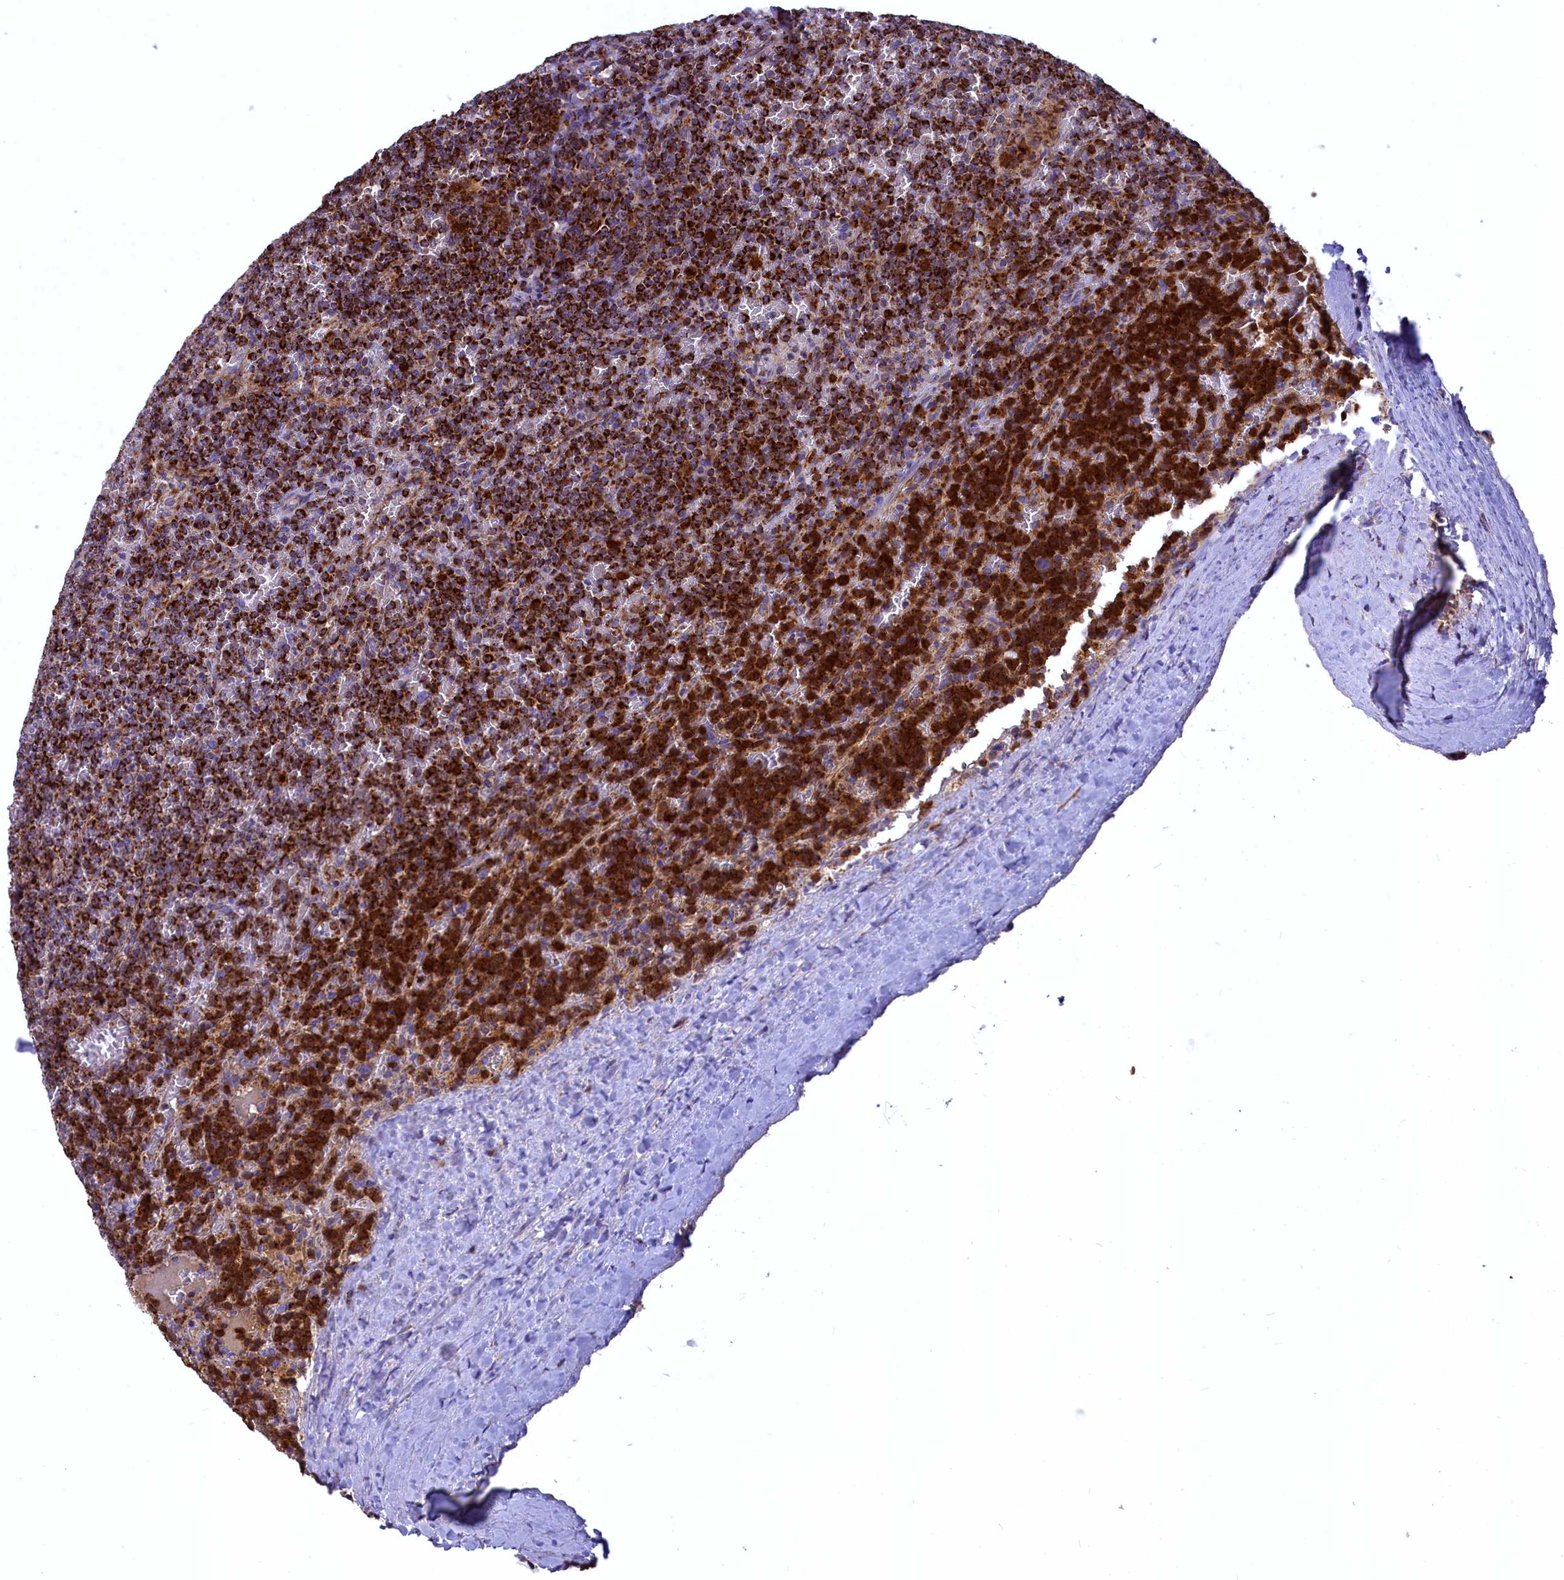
{"staining": {"intensity": "strong", "quantity": ">75%", "location": "cytoplasmic/membranous"}, "tissue": "lymphoma", "cell_type": "Tumor cells", "image_type": "cancer", "snomed": [{"axis": "morphology", "description": "Malignant lymphoma, non-Hodgkin's type, Low grade"}, {"axis": "topography", "description": "Spleen"}], "caption": "Protein staining by immunohistochemistry (IHC) shows strong cytoplasmic/membranous staining in approximately >75% of tumor cells in lymphoma. The staining was performed using DAB (3,3'-diaminobenzidine), with brown indicating positive protein expression. Nuclei are stained blue with hematoxylin.", "gene": "COX17", "patient": {"sex": "female", "age": 19}}